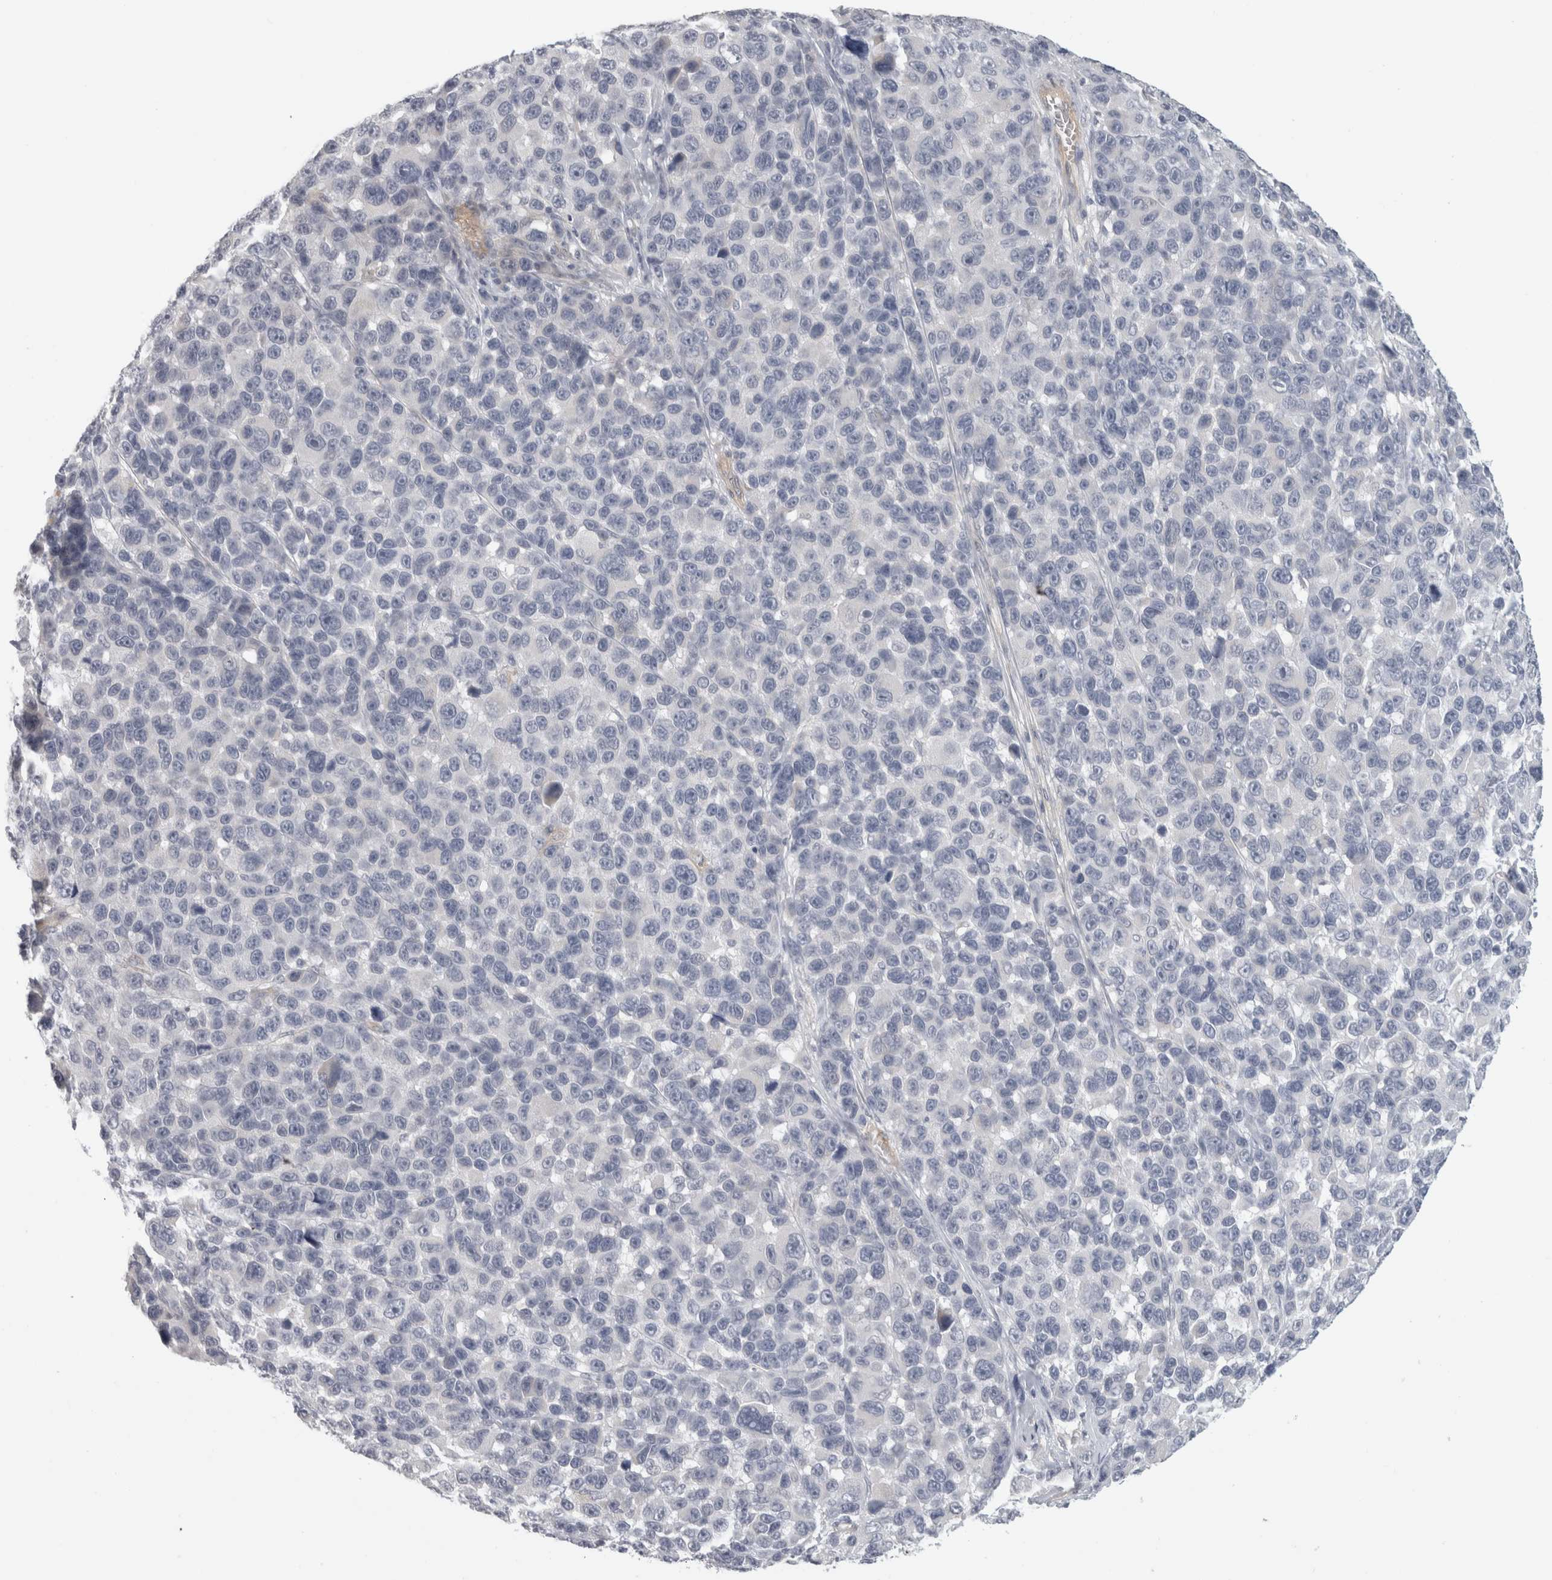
{"staining": {"intensity": "negative", "quantity": "none", "location": "none"}, "tissue": "melanoma", "cell_type": "Tumor cells", "image_type": "cancer", "snomed": [{"axis": "morphology", "description": "Malignant melanoma, NOS"}, {"axis": "topography", "description": "Skin"}], "caption": "High magnification brightfield microscopy of malignant melanoma stained with DAB (3,3'-diaminobenzidine) (brown) and counterstained with hematoxylin (blue): tumor cells show no significant expression.", "gene": "FBLIM1", "patient": {"sex": "male", "age": 53}}